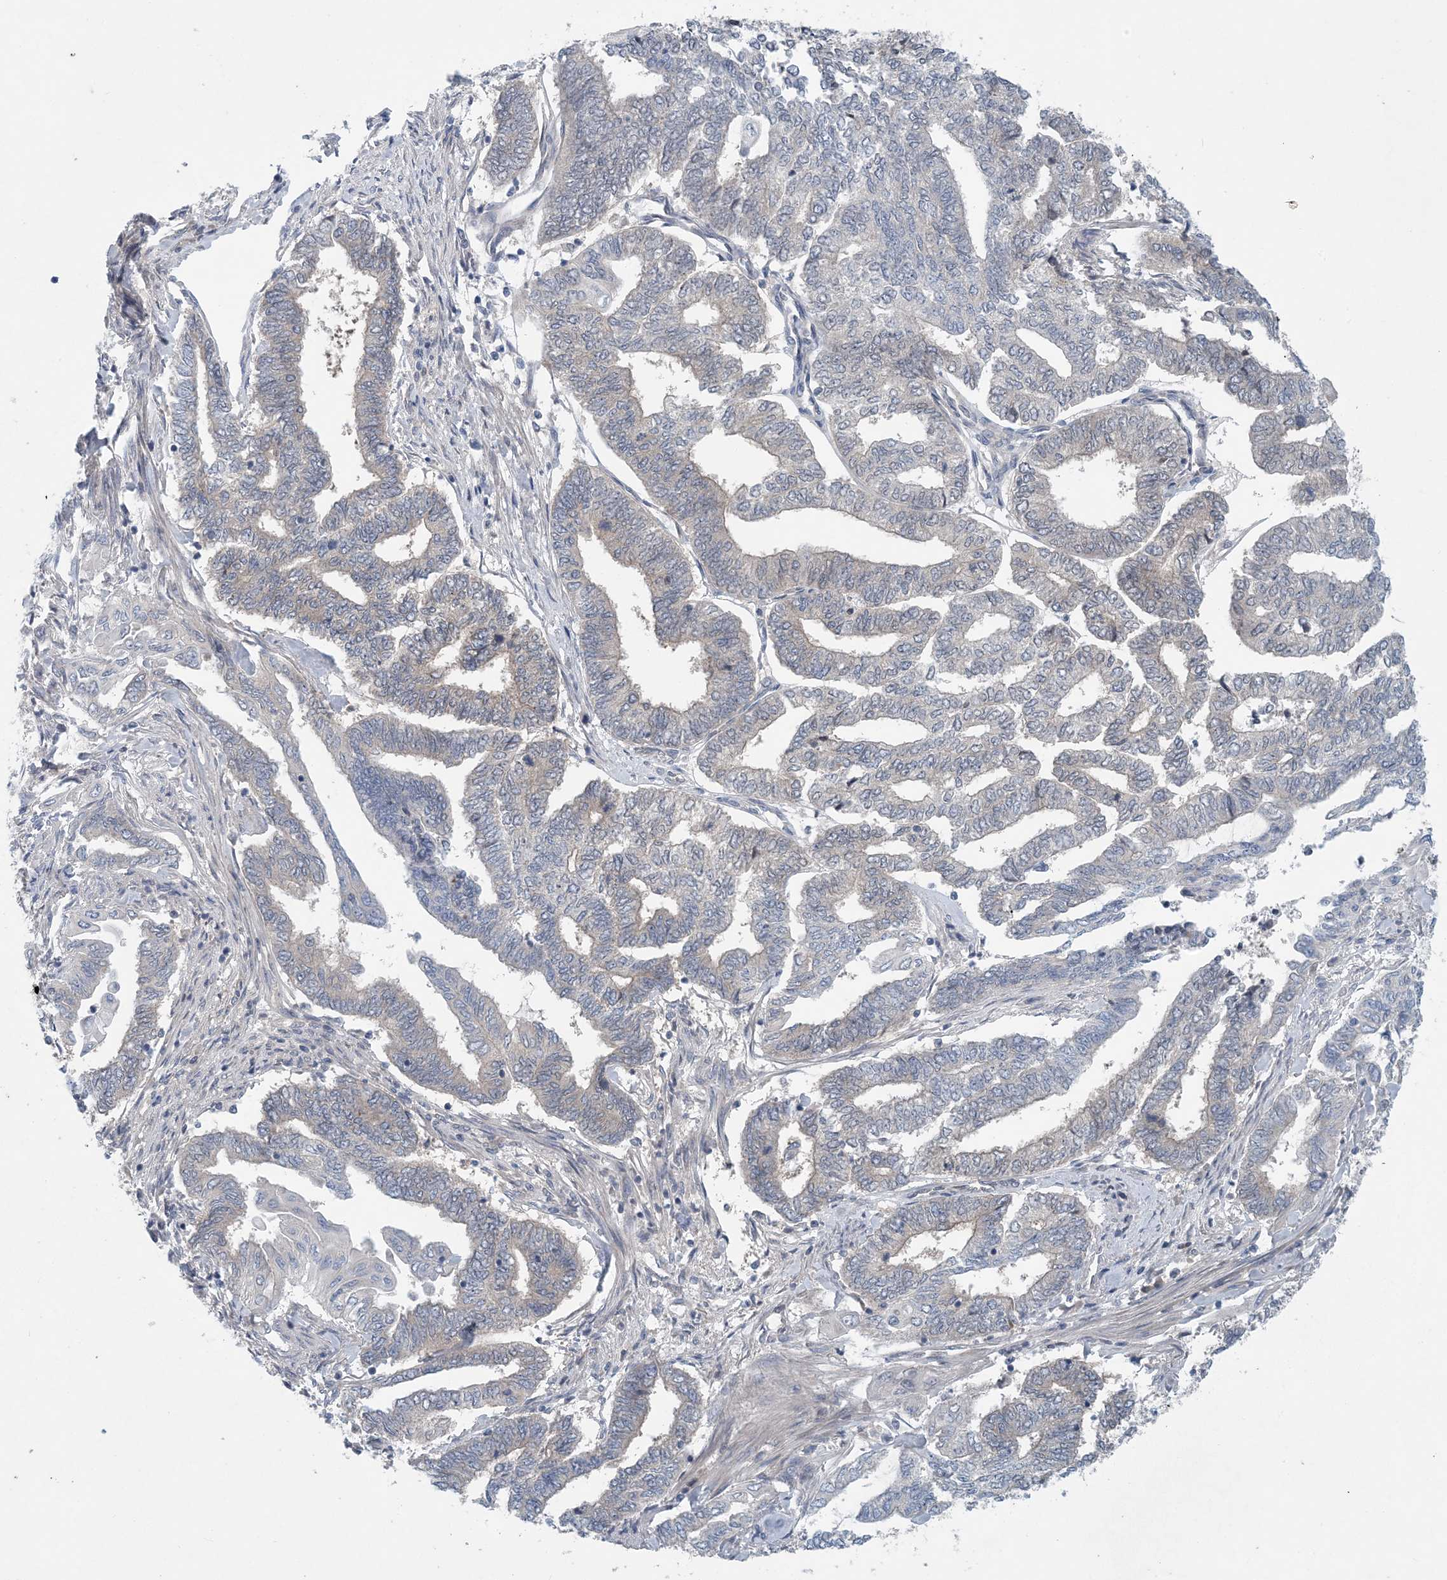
{"staining": {"intensity": "negative", "quantity": "none", "location": "none"}, "tissue": "endometrial cancer", "cell_type": "Tumor cells", "image_type": "cancer", "snomed": [{"axis": "morphology", "description": "Adenocarcinoma, NOS"}, {"axis": "topography", "description": "Uterus"}, {"axis": "topography", "description": "Endometrium"}], "caption": "There is no significant expression in tumor cells of adenocarcinoma (endometrial).", "gene": "HIKESHI", "patient": {"sex": "female", "age": 70}}